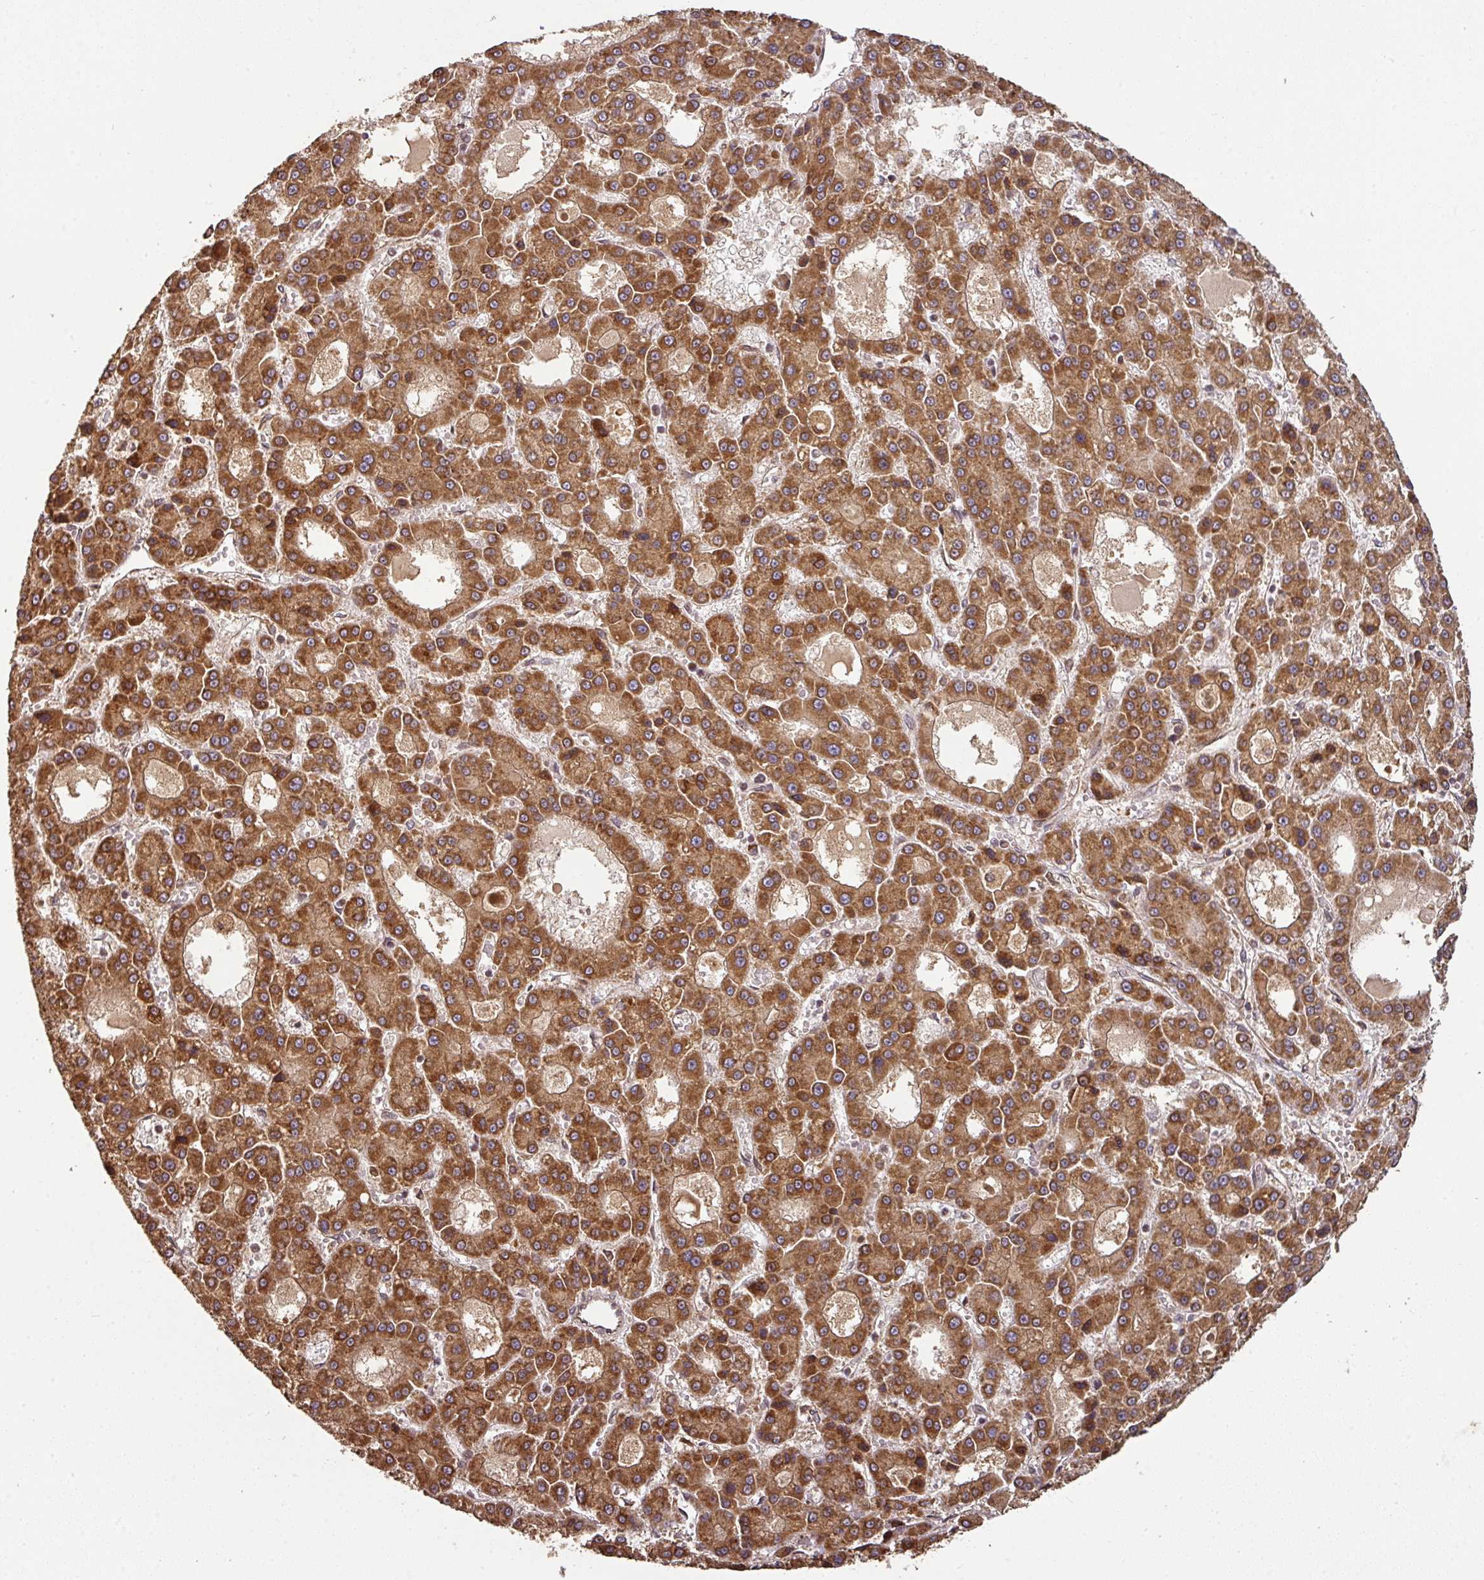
{"staining": {"intensity": "strong", "quantity": ">75%", "location": "cytoplasmic/membranous"}, "tissue": "liver cancer", "cell_type": "Tumor cells", "image_type": "cancer", "snomed": [{"axis": "morphology", "description": "Carcinoma, Hepatocellular, NOS"}, {"axis": "topography", "description": "Liver"}], "caption": "Brown immunohistochemical staining in liver cancer (hepatocellular carcinoma) displays strong cytoplasmic/membranous positivity in approximately >75% of tumor cells.", "gene": "TRAP1", "patient": {"sex": "male", "age": 70}}